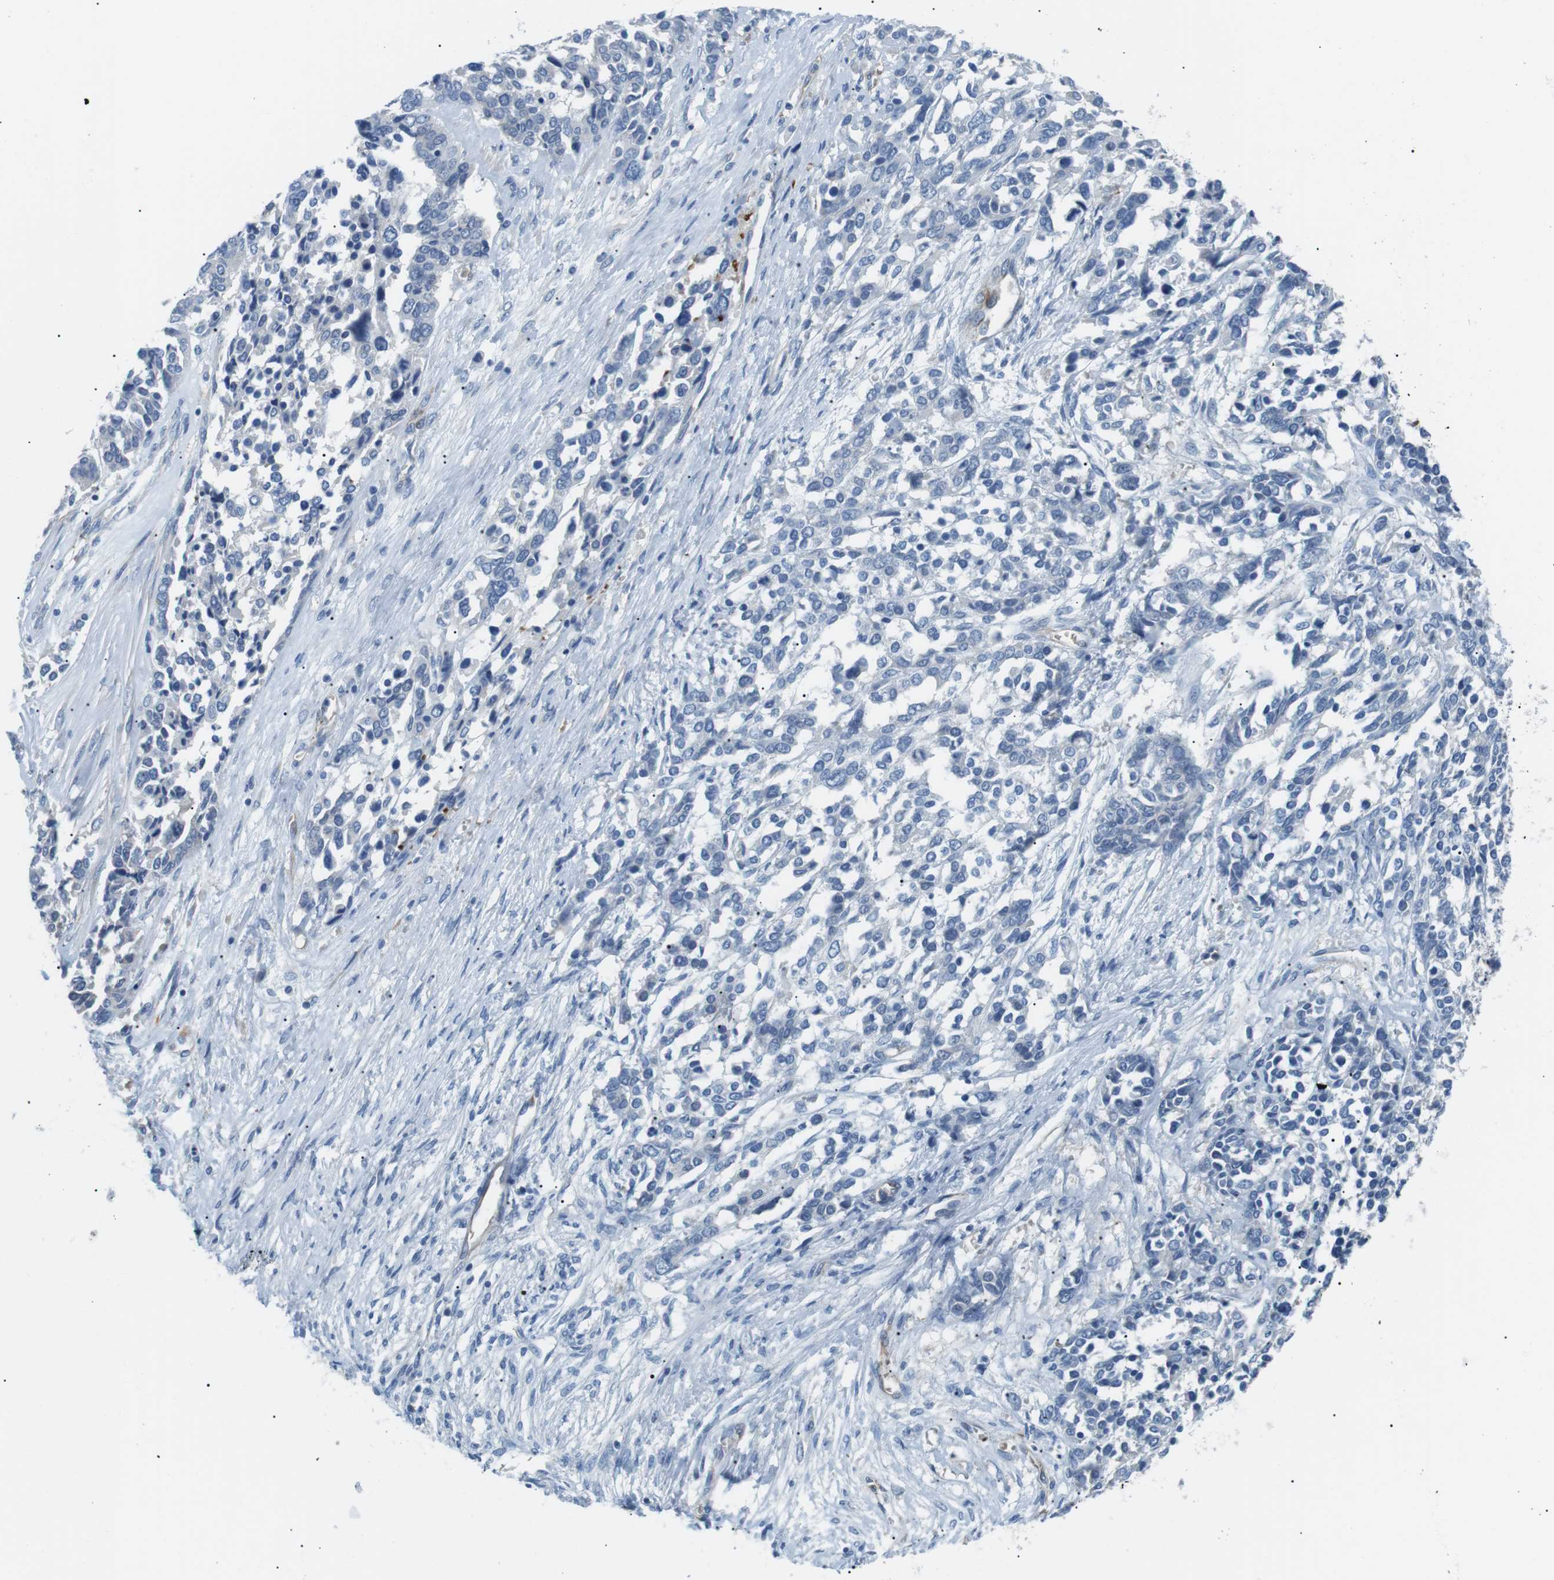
{"staining": {"intensity": "negative", "quantity": "none", "location": "none"}, "tissue": "ovarian cancer", "cell_type": "Tumor cells", "image_type": "cancer", "snomed": [{"axis": "morphology", "description": "Cystadenocarcinoma, serous, NOS"}, {"axis": "topography", "description": "Ovary"}], "caption": "High magnification brightfield microscopy of ovarian serous cystadenocarcinoma stained with DAB (3,3'-diaminobenzidine) (brown) and counterstained with hematoxylin (blue): tumor cells show no significant staining. Nuclei are stained in blue.", "gene": "ADCY10", "patient": {"sex": "female", "age": 44}}